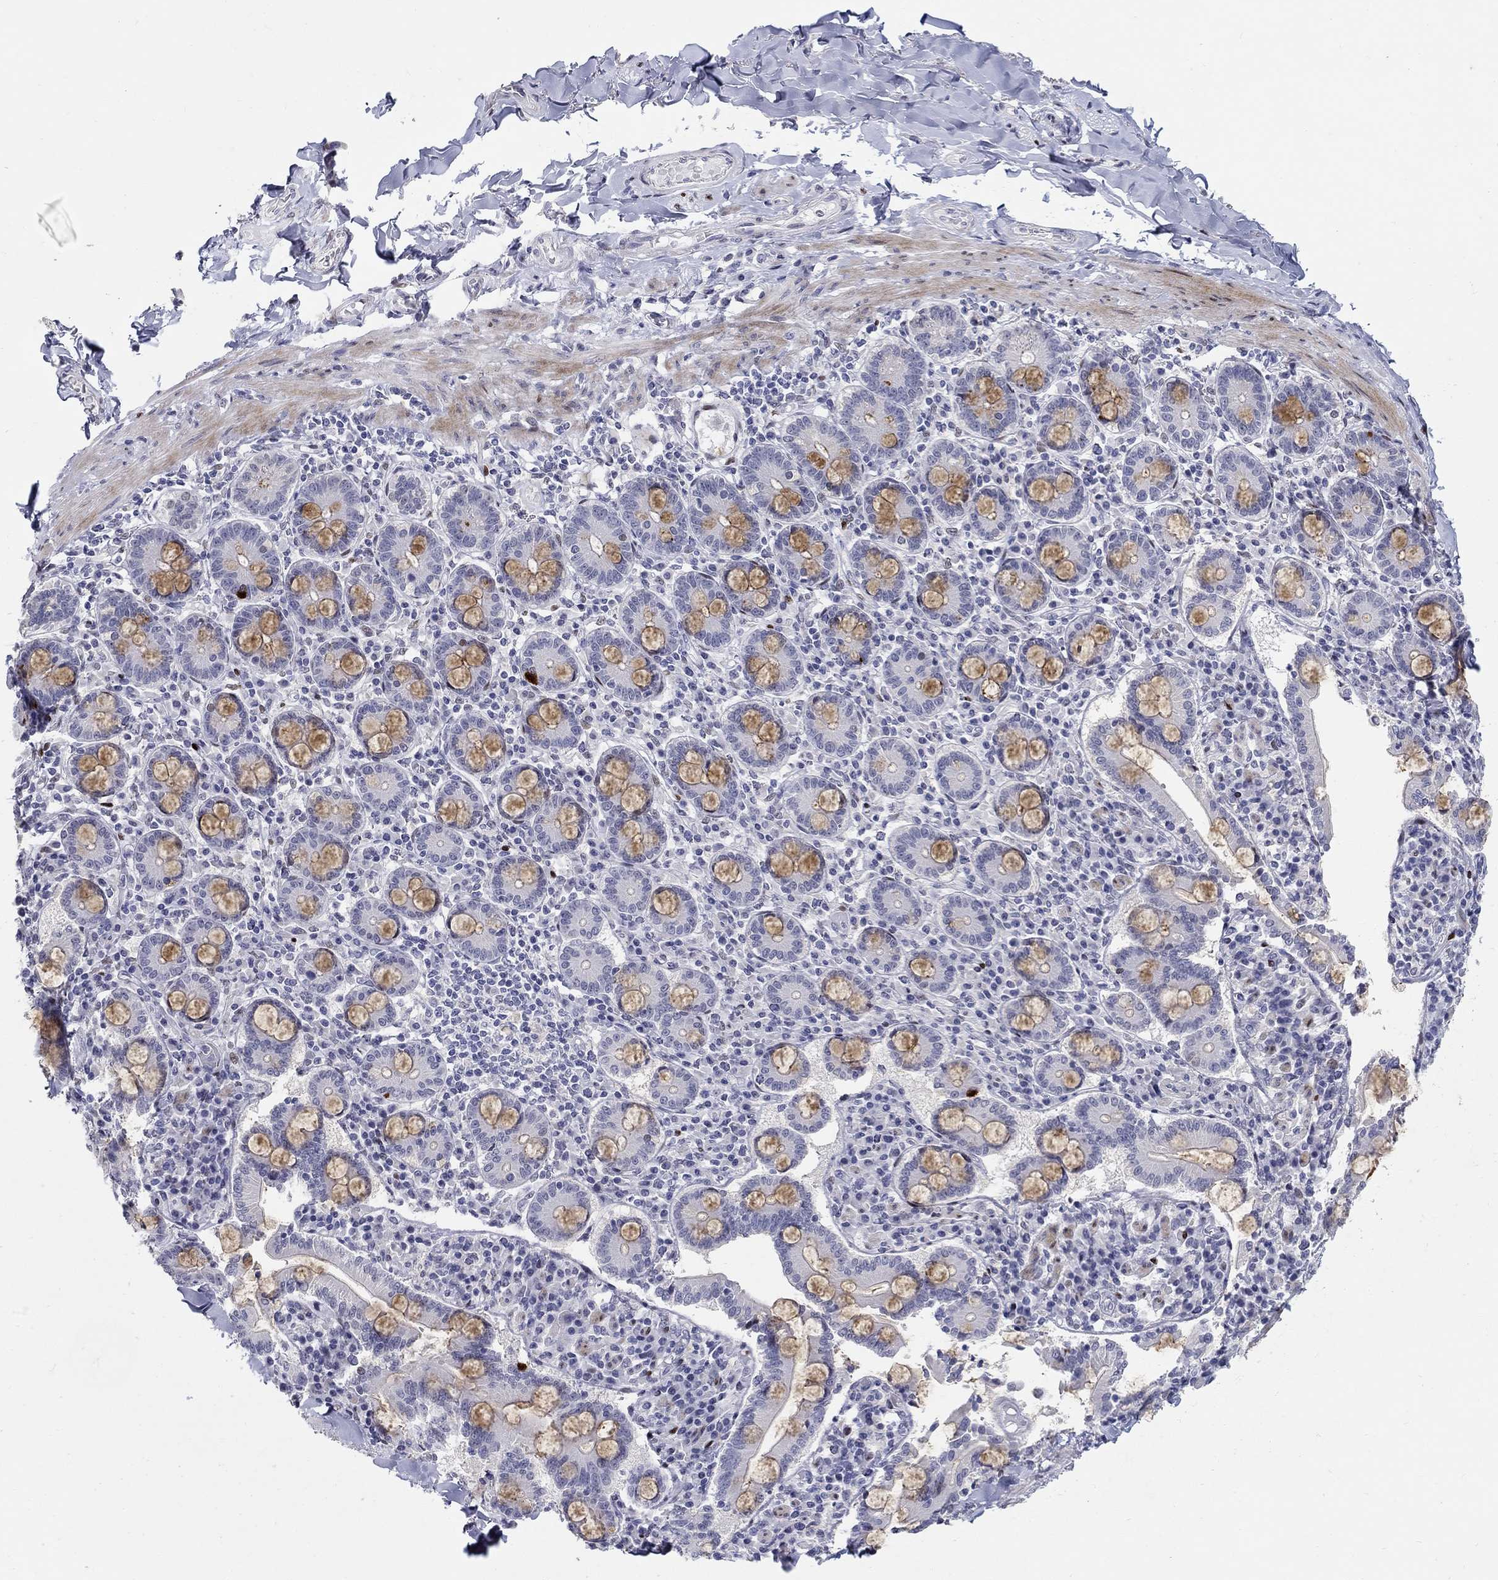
{"staining": {"intensity": "negative", "quantity": "none", "location": "none"}, "tissue": "adipose tissue", "cell_type": "Adipocytes", "image_type": "normal", "snomed": [{"axis": "morphology", "description": "Normal tissue, NOS"}, {"axis": "topography", "description": "Smooth muscle"}, {"axis": "topography", "description": "Duodenum"}, {"axis": "topography", "description": "Peripheral nerve tissue"}], "caption": "Human adipose tissue stained for a protein using immunohistochemistry shows no positivity in adipocytes.", "gene": "RAPGEF5", "patient": {"sex": "female", "age": 61}}